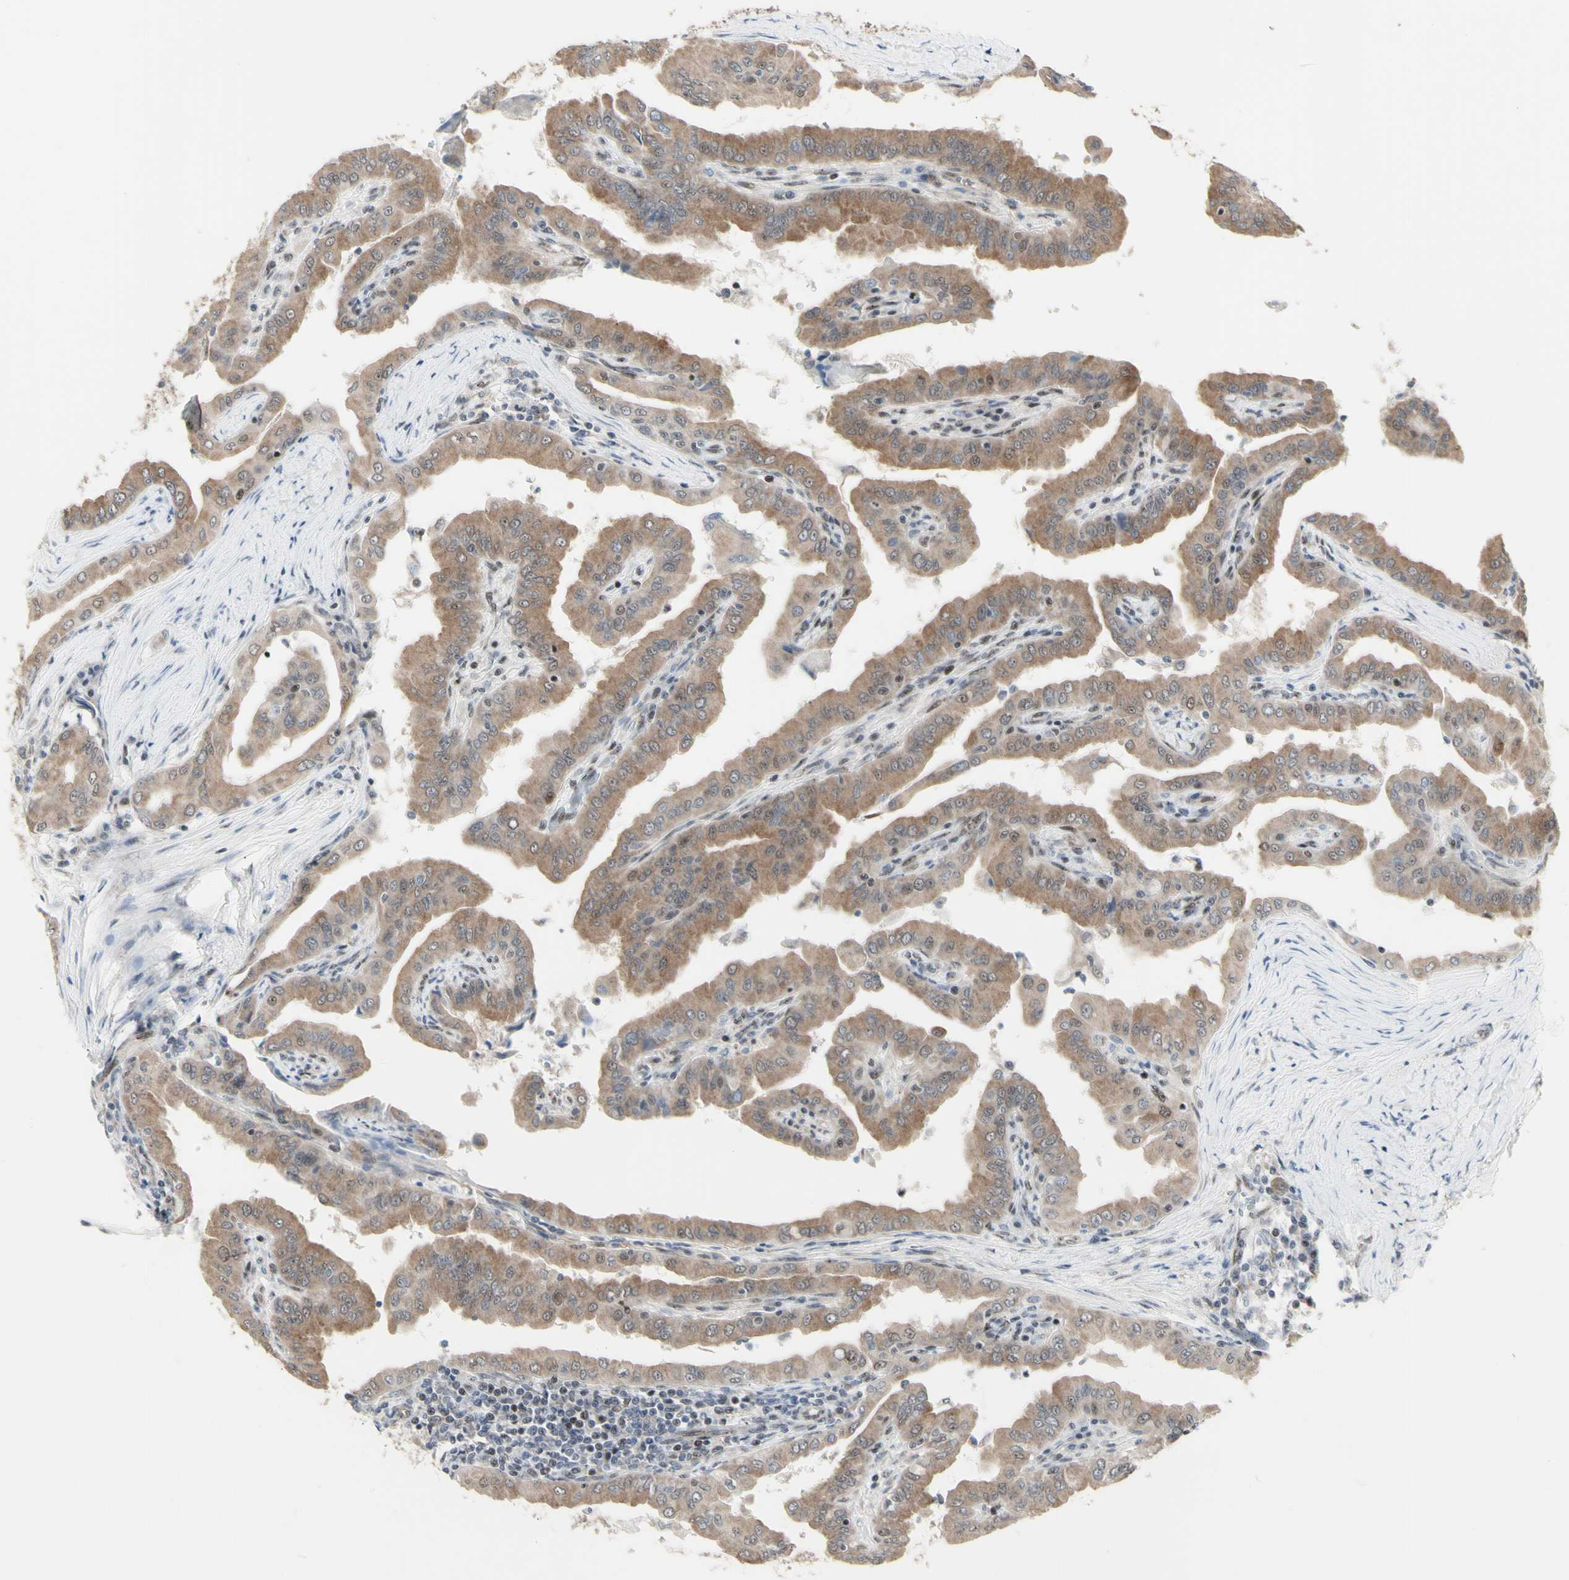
{"staining": {"intensity": "moderate", "quantity": ">75%", "location": "cytoplasmic/membranous"}, "tissue": "thyroid cancer", "cell_type": "Tumor cells", "image_type": "cancer", "snomed": [{"axis": "morphology", "description": "Papillary adenocarcinoma, NOS"}, {"axis": "topography", "description": "Thyroid gland"}], "caption": "Moderate cytoplasmic/membranous positivity for a protein is seen in about >75% of tumor cells of papillary adenocarcinoma (thyroid) using immunohistochemistry.", "gene": "DHRS7B", "patient": {"sex": "male", "age": 33}}